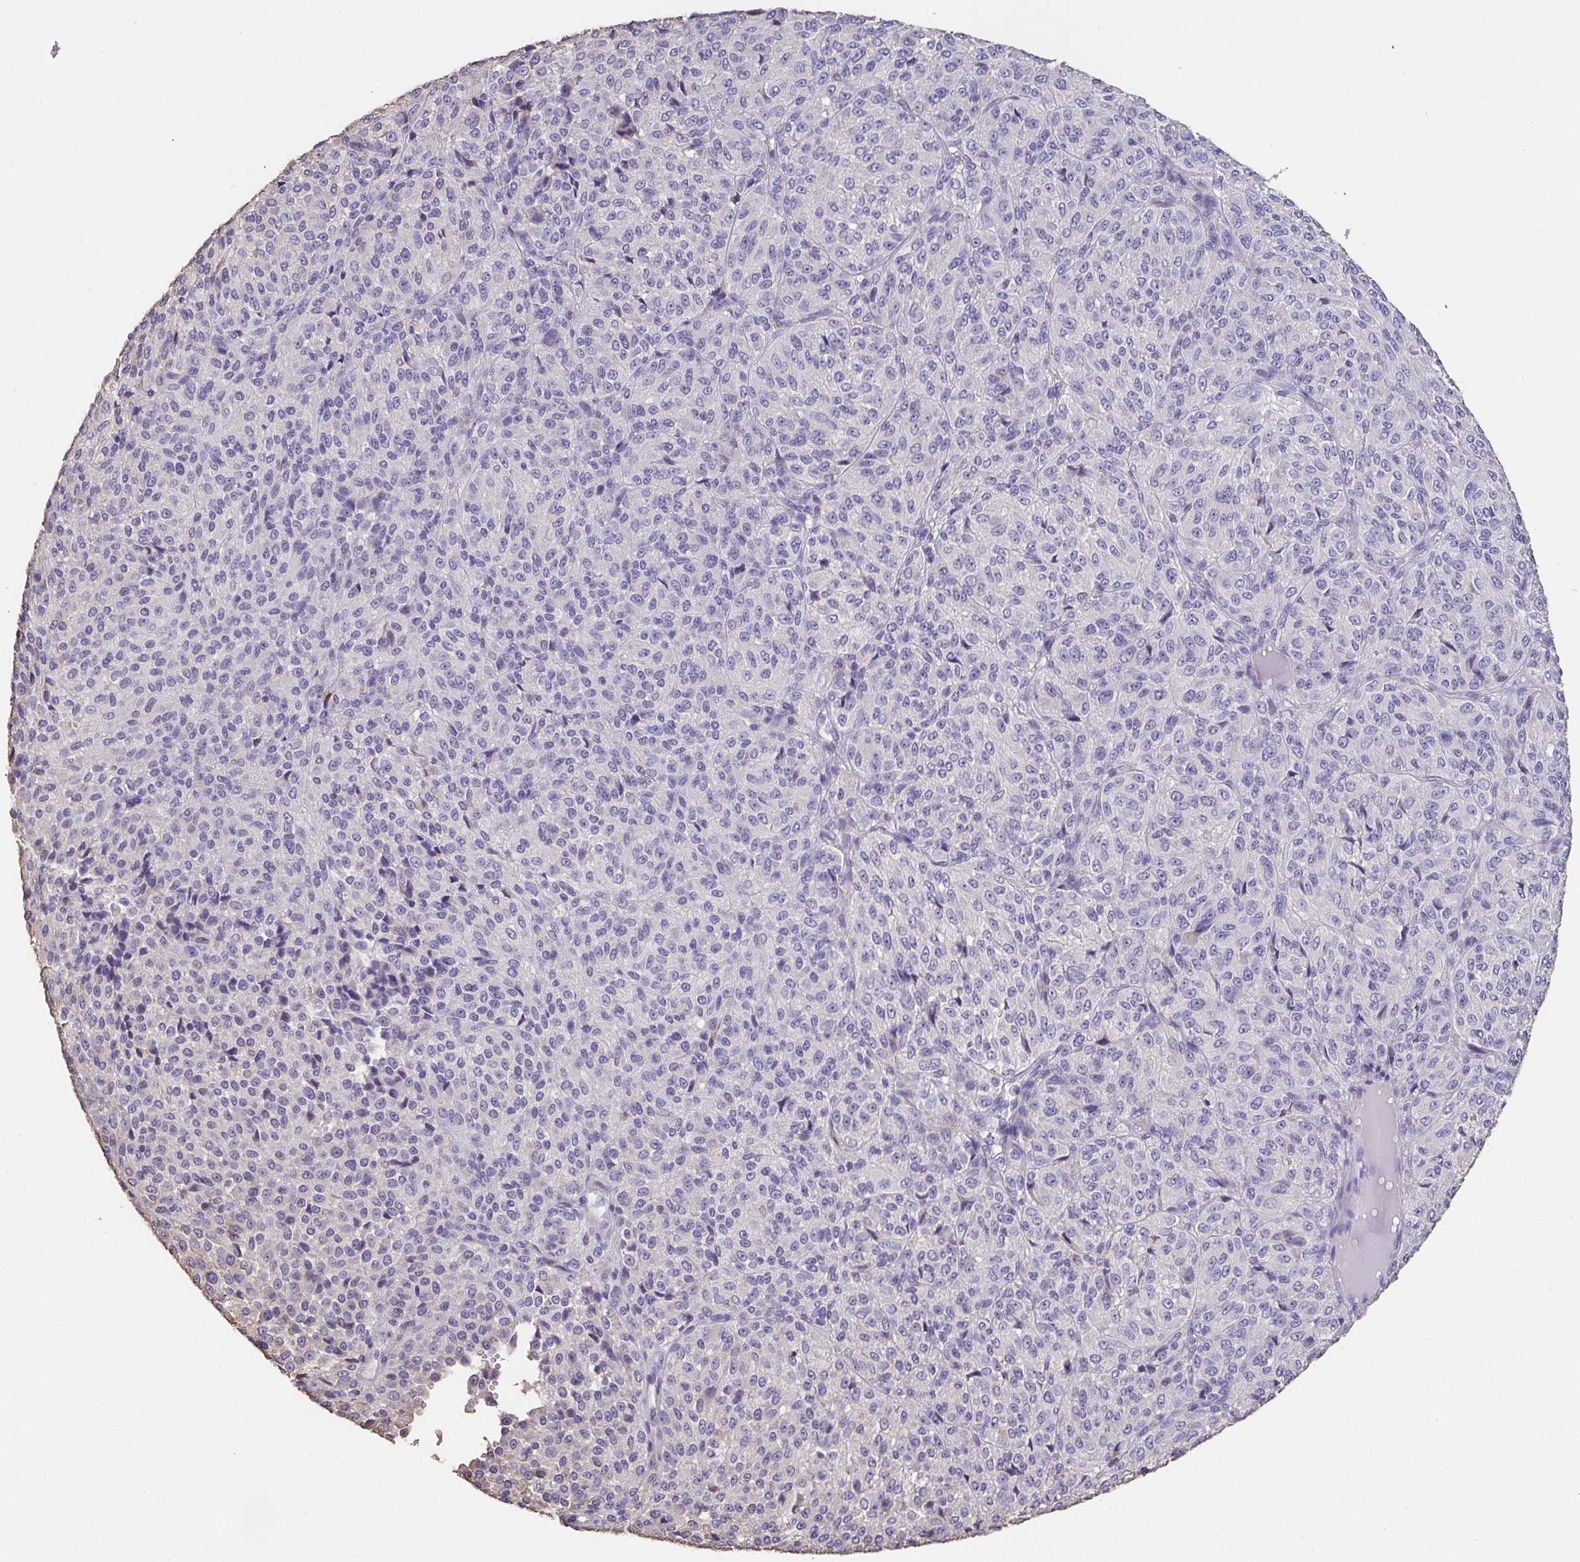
{"staining": {"intensity": "negative", "quantity": "none", "location": "none"}, "tissue": "melanoma", "cell_type": "Tumor cells", "image_type": "cancer", "snomed": [{"axis": "morphology", "description": "Malignant melanoma, Metastatic site"}, {"axis": "topography", "description": "Brain"}], "caption": "The micrograph exhibits no staining of tumor cells in malignant melanoma (metastatic site). The staining is performed using DAB brown chromogen with nuclei counter-stained in using hematoxylin.", "gene": "IL23R", "patient": {"sex": "female", "age": 56}}